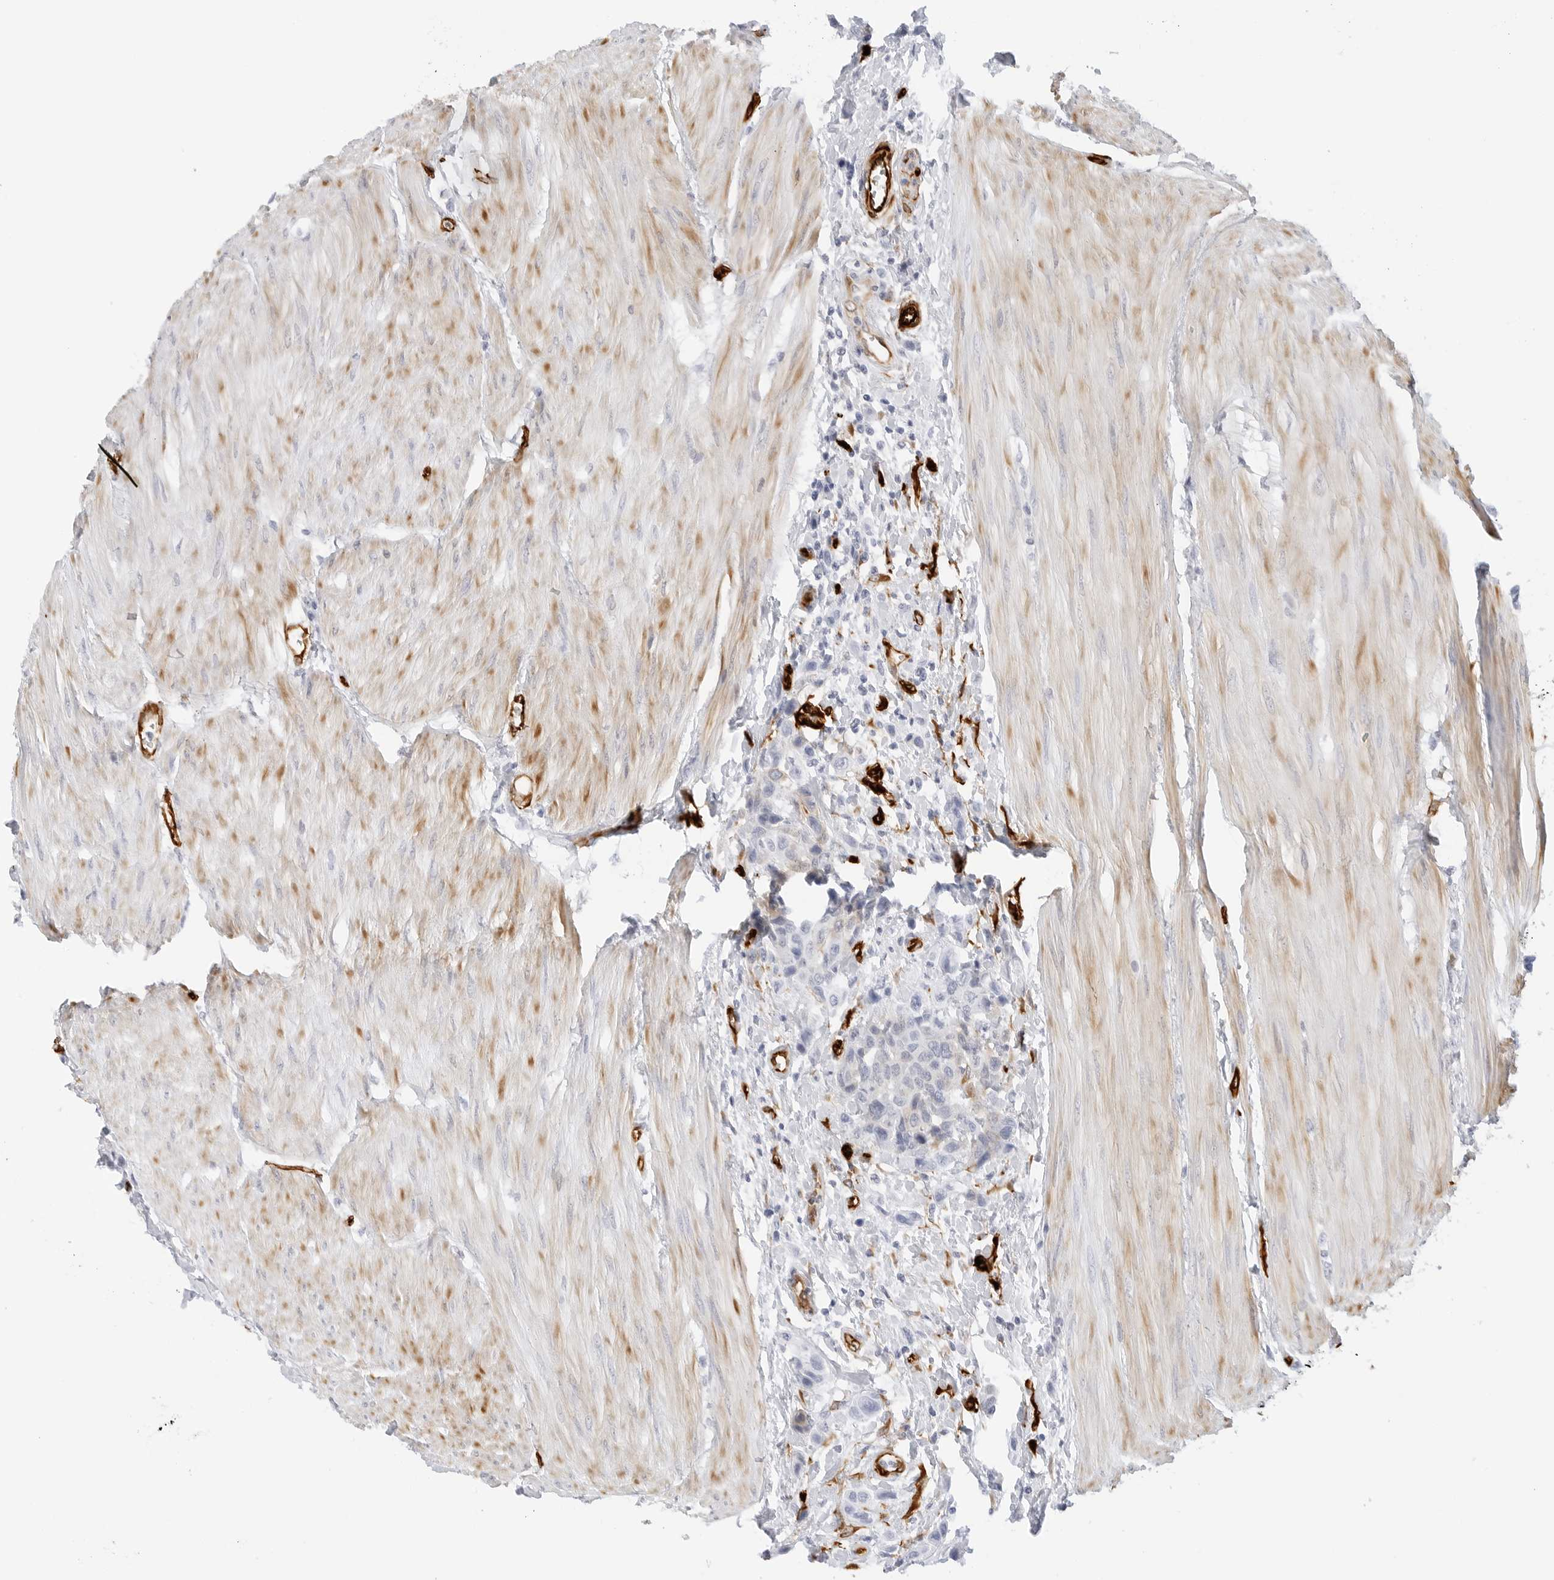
{"staining": {"intensity": "negative", "quantity": "none", "location": "none"}, "tissue": "urothelial cancer", "cell_type": "Tumor cells", "image_type": "cancer", "snomed": [{"axis": "morphology", "description": "Urothelial carcinoma, High grade"}, {"axis": "topography", "description": "Urinary bladder"}], "caption": "Urothelial cancer stained for a protein using immunohistochemistry shows no positivity tumor cells.", "gene": "NES", "patient": {"sex": "male", "age": 50}}